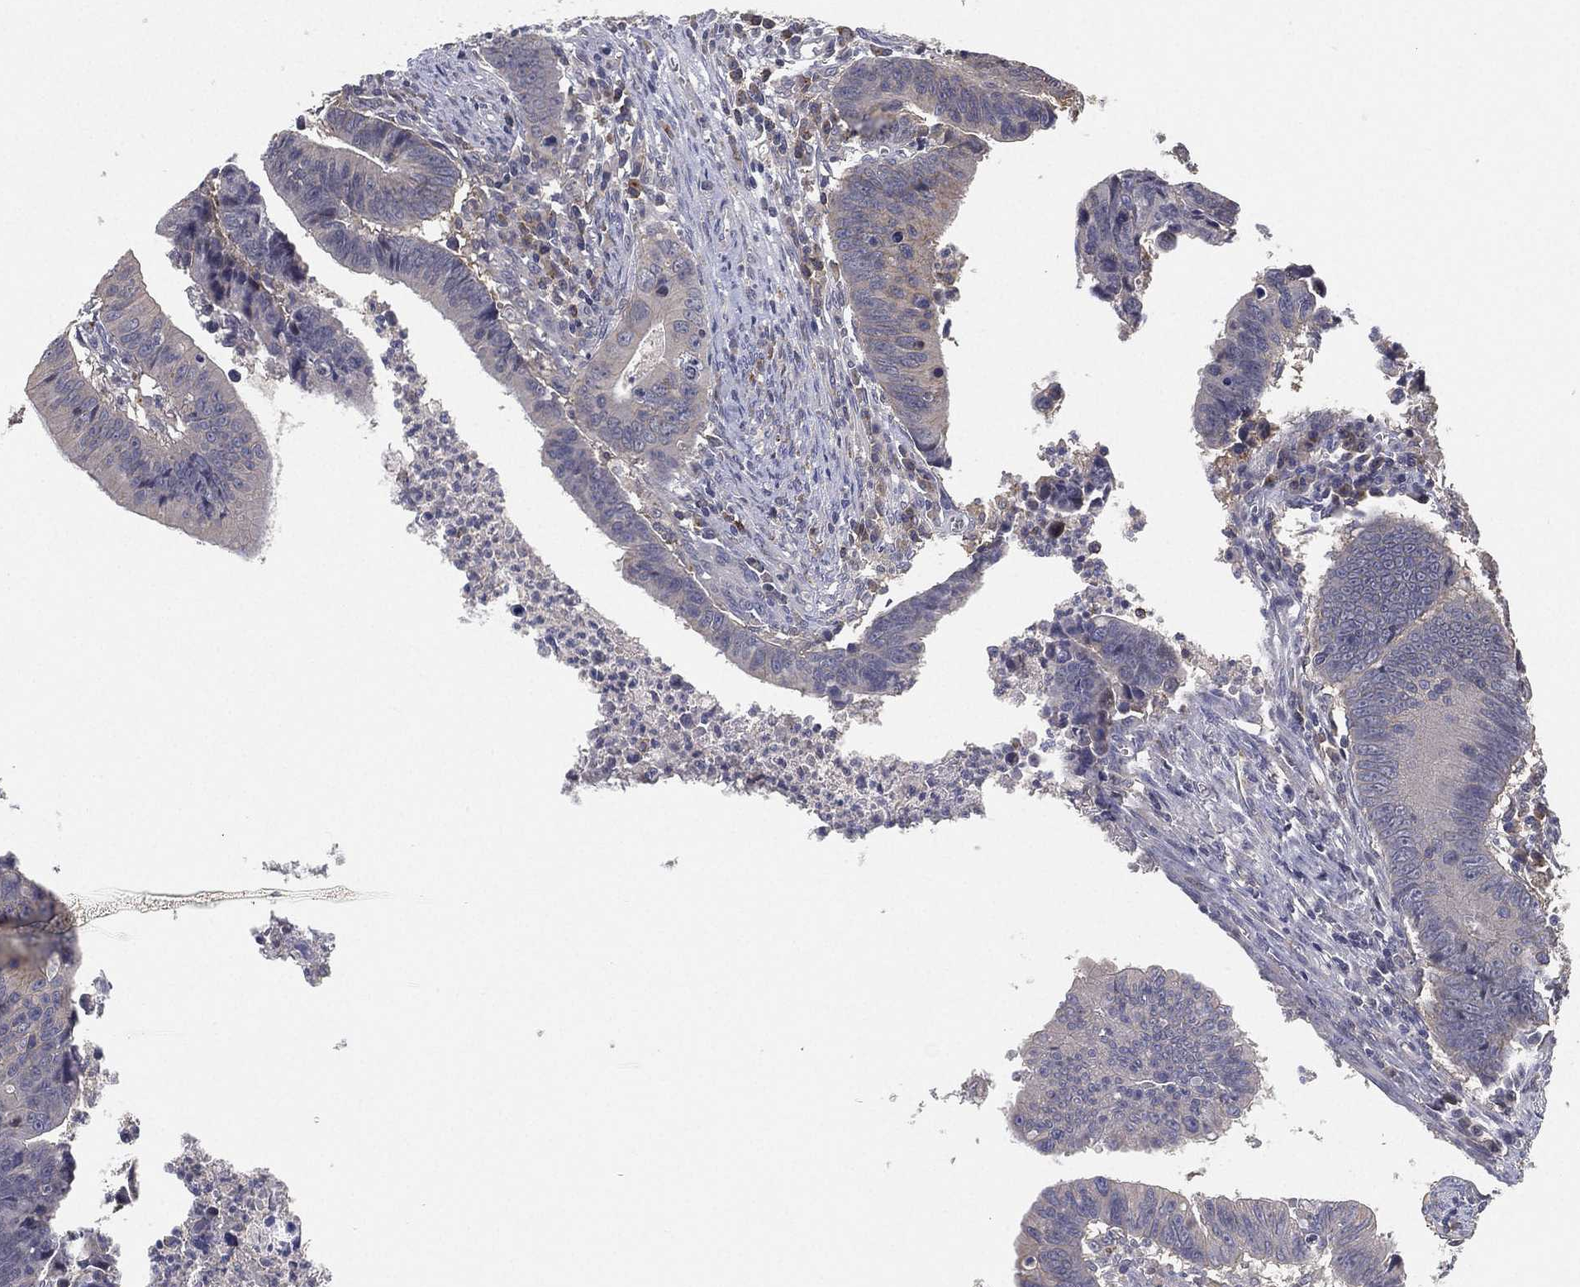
{"staining": {"intensity": "negative", "quantity": "none", "location": "none"}, "tissue": "colorectal cancer", "cell_type": "Tumor cells", "image_type": "cancer", "snomed": [{"axis": "morphology", "description": "Adenocarcinoma, NOS"}, {"axis": "topography", "description": "Colon"}], "caption": "A high-resolution micrograph shows immunohistochemistry staining of adenocarcinoma (colorectal), which shows no significant staining in tumor cells.", "gene": "CFAP251", "patient": {"sex": "female", "age": 87}}